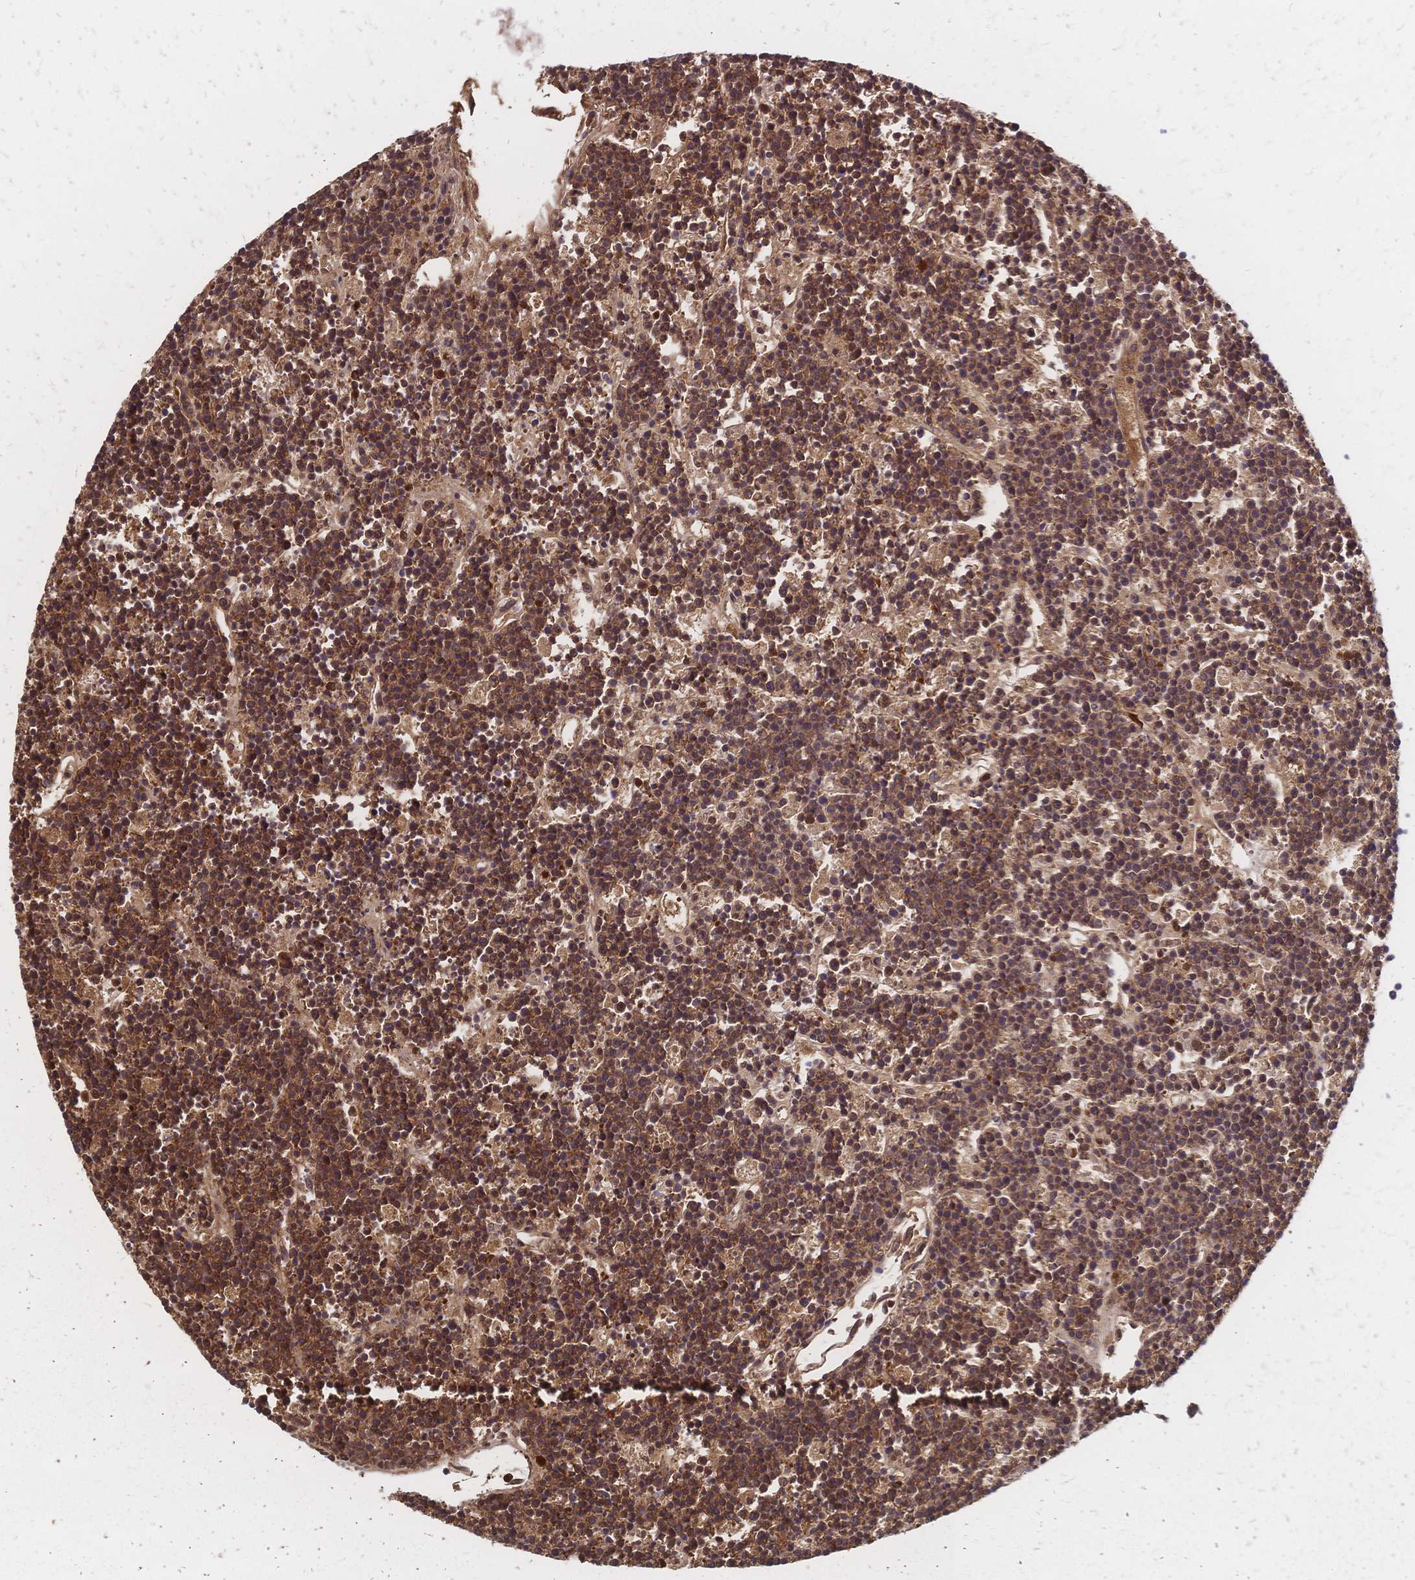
{"staining": {"intensity": "strong", "quantity": ">75%", "location": "cytoplasmic/membranous,nuclear"}, "tissue": "lymphoma", "cell_type": "Tumor cells", "image_type": "cancer", "snomed": [{"axis": "morphology", "description": "Malignant lymphoma, non-Hodgkin's type, High grade"}, {"axis": "topography", "description": "Ovary"}], "caption": "High-power microscopy captured an immunohistochemistry (IHC) photomicrograph of malignant lymphoma, non-Hodgkin's type (high-grade), revealing strong cytoplasmic/membranous and nuclear positivity in approximately >75% of tumor cells.", "gene": "HDGF", "patient": {"sex": "female", "age": 56}}